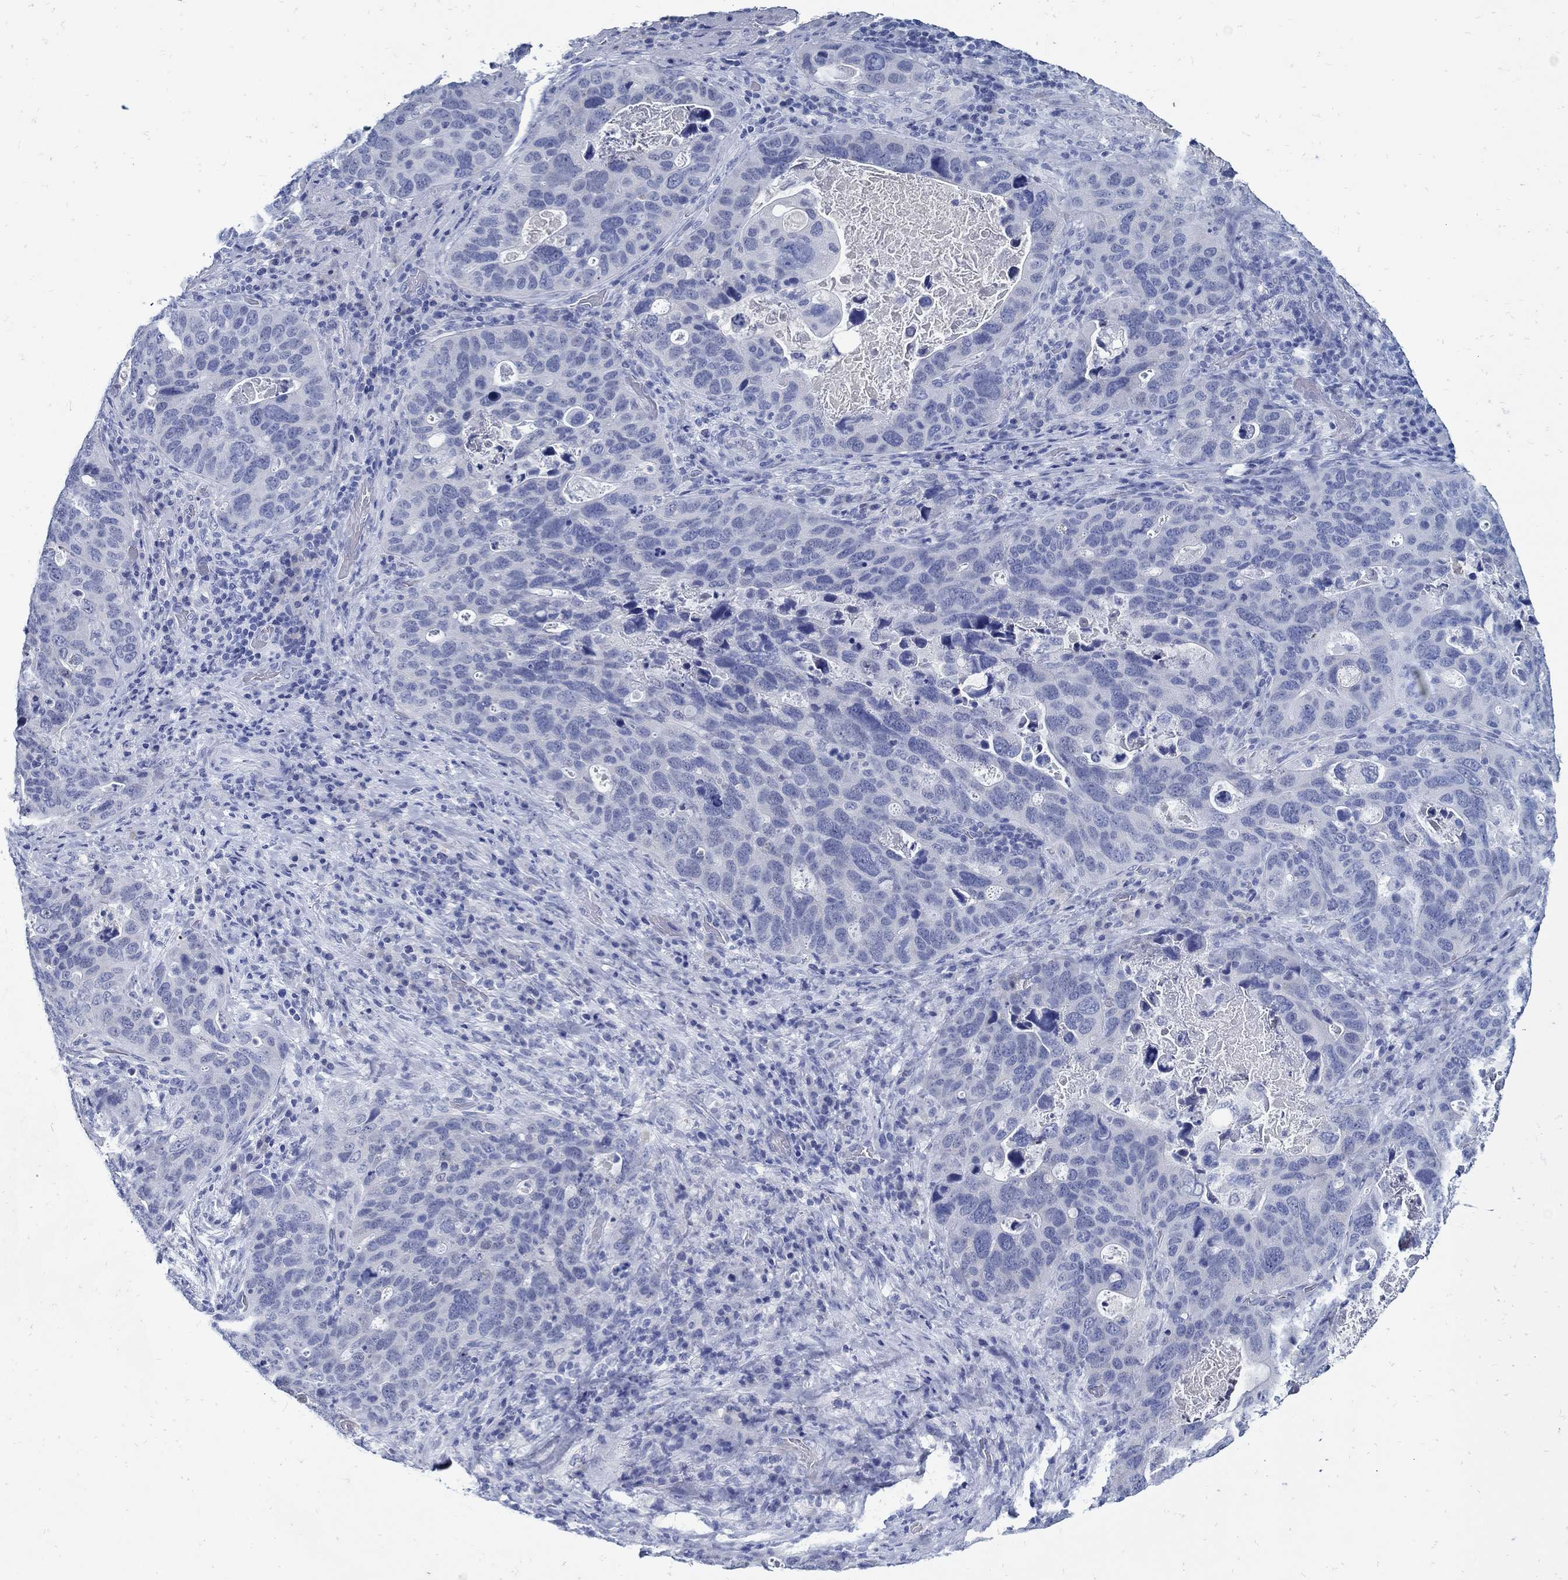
{"staining": {"intensity": "negative", "quantity": "none", "location": "none"}, "tissue": "stomach cancer", "cell_type": "Tumor cells", "image_type": "cancer", "snomed": [{"axis": "morphology", "description": "Adenocarcinoma, NOS"}, {"axis": "topography", "description": "Stomach"}], "caption": "Tumor cells are negative for protein expression in human stomach adenocarcinoma.", "gene": "PAX9", "patient": {"sex": "male", "age": 54}}